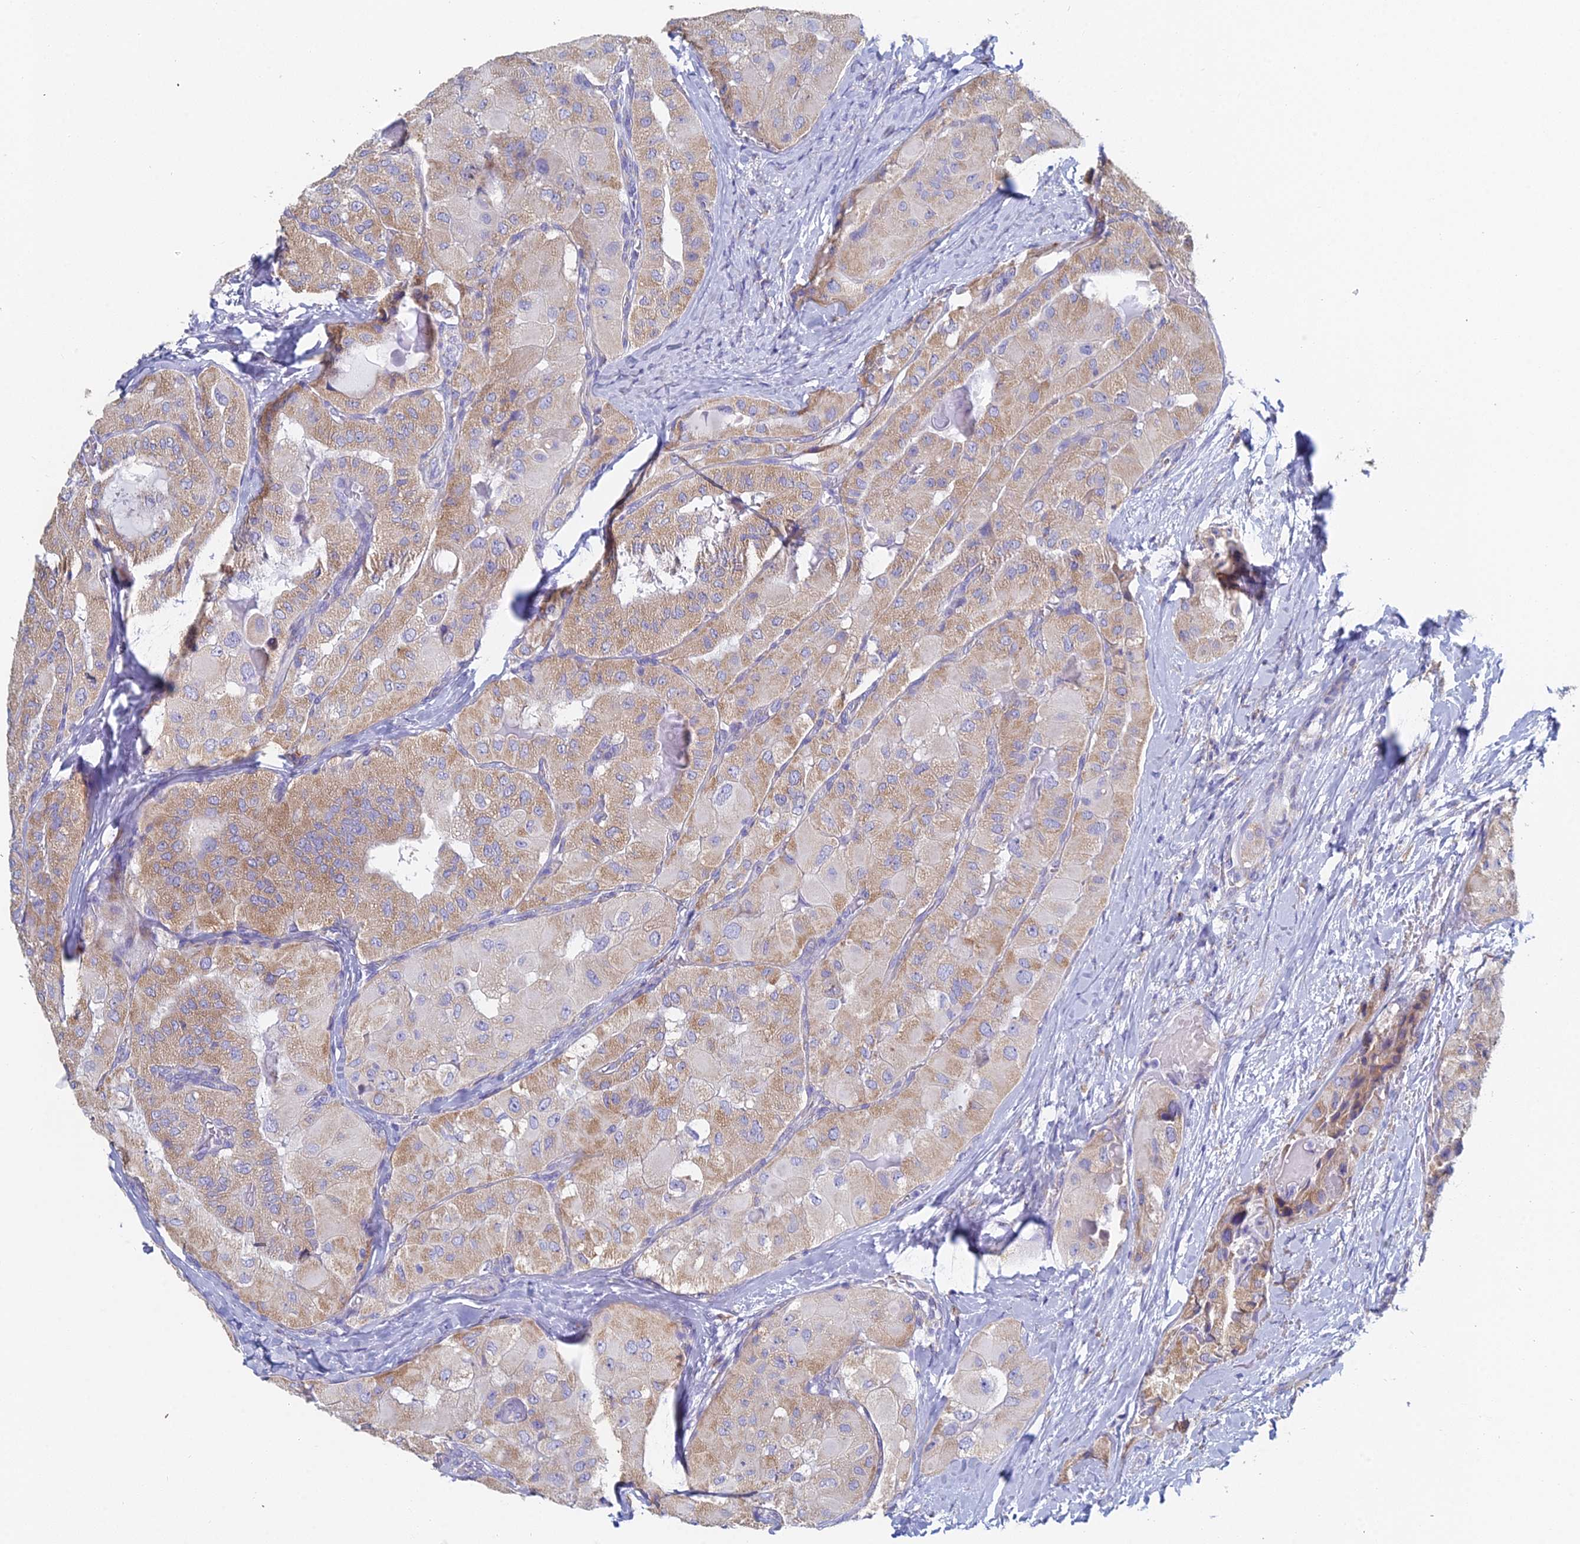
{"staining": {"intensity": "moderate", "quantity": "25%-75%", "location": "cytoplasmic/membranous"}, "tissue": "thyroid cancer", "cell_type": "Tumor cells", "image_type": "cancer", "snomed": [{"axis": "morphology", "description": "Normal tissue, NOS"}, {"axis": "morphology", "description": "Papillary adenocarcinoma, NOS"}, {"axis": "topography", "description": "Thyroid gland"}], "caption": "An immunohistochemistry image of tumor tissue is shown. Protein staining in brown labels moderate cytoplasmic/membranous positivity in thyroid cancer within tumor cells.", "gene": "CRACR2B", "patient": {"sex": "female", "age": 59}}